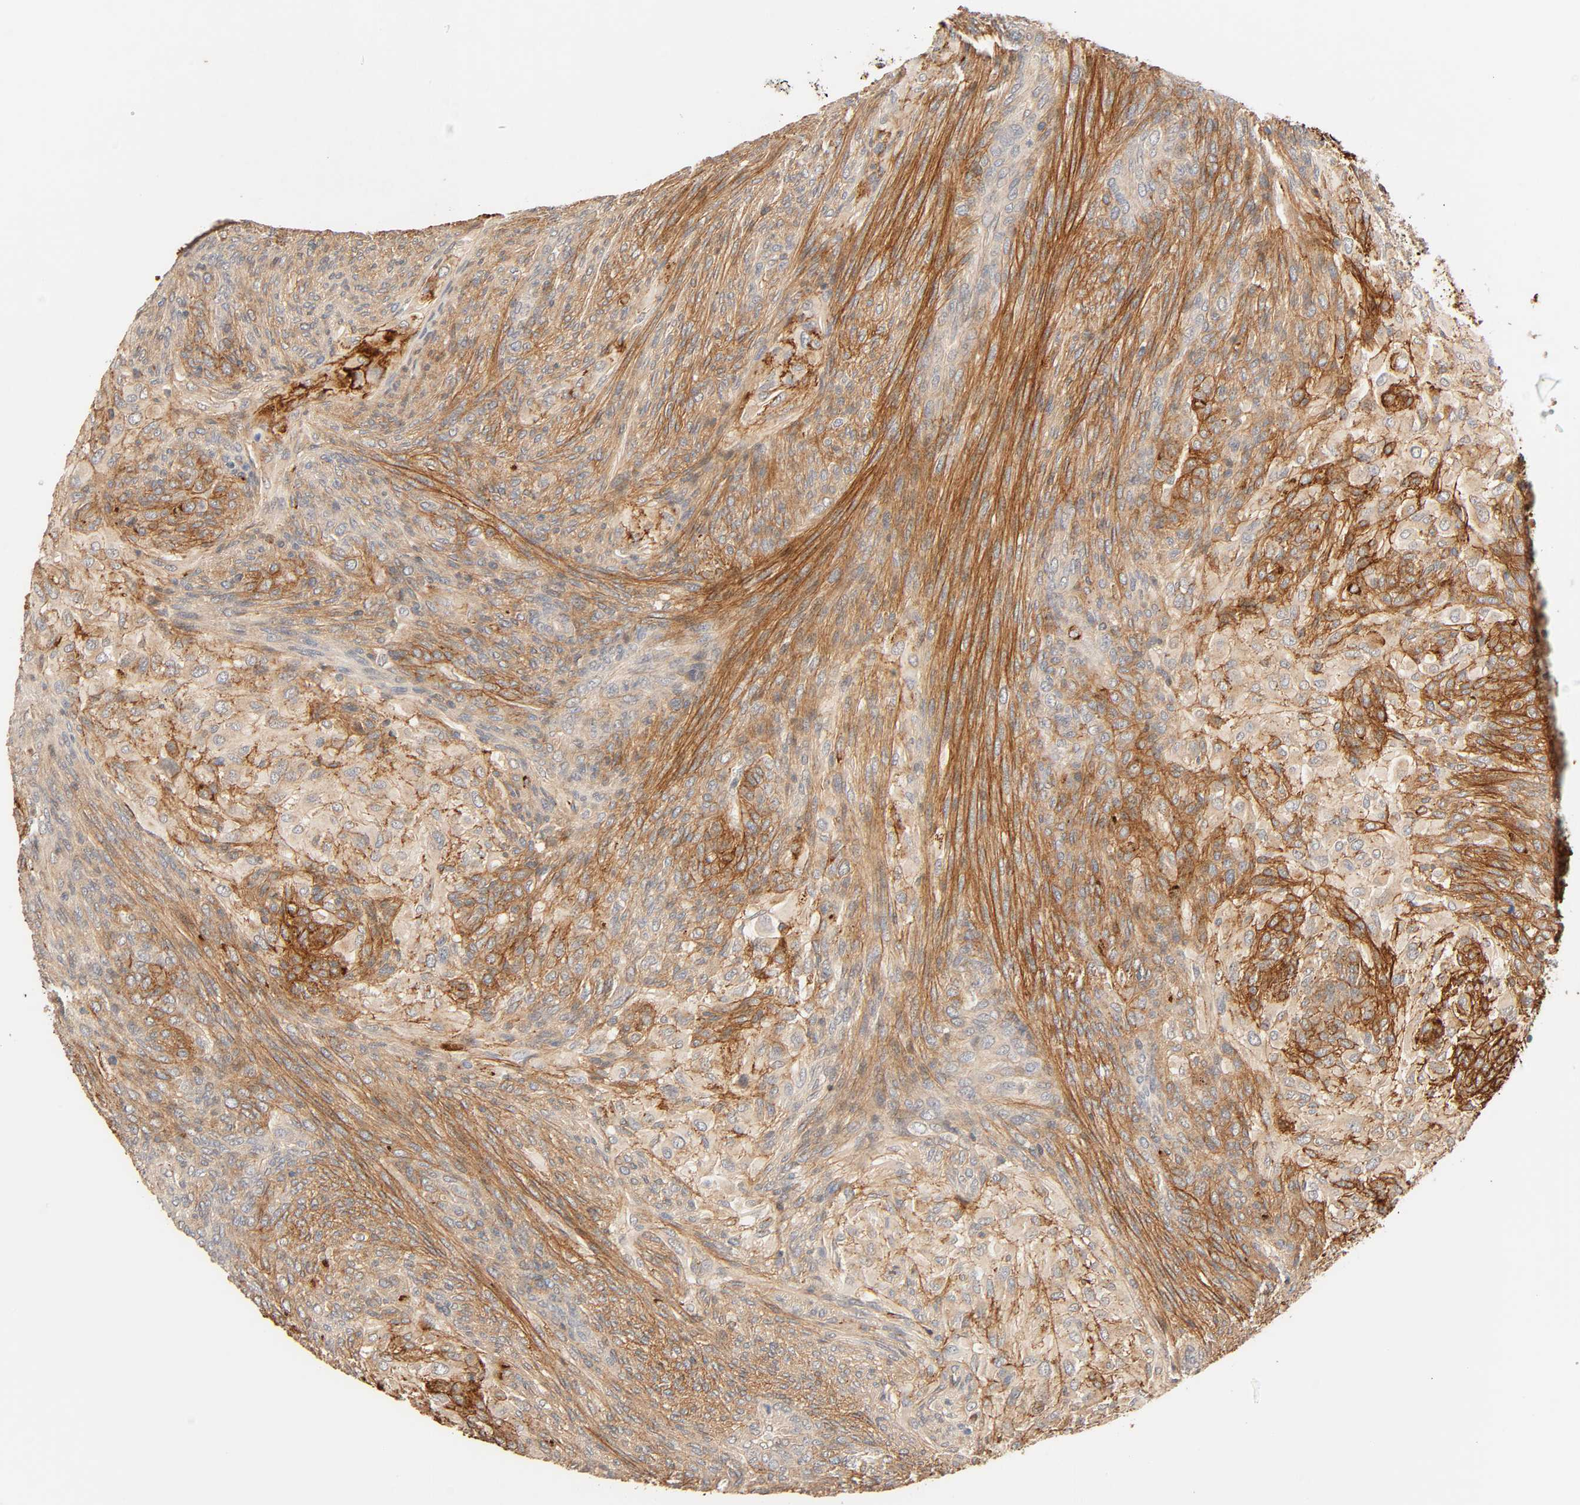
{"staining": {"intensity": "strong", "quantity": ">75%", "location": "cytoplasmic/membranous"}, "tissue": "glioma", "cell_type": "Tumor cells", "image_type": "cancer", "snomed": [{"axis": "morphology", "description": "Glioma, malignant, High grade"}, {"axis": "topography", "description": "Cerebral cortex"}], "caption": "Brown immunohistochemical staining in human glioma reveals strong cytoplasmic/membranous staining in about >75% of tumor cells.", "gene": "CACNA1G", "patient": {"sex": "female", "age": 55}}